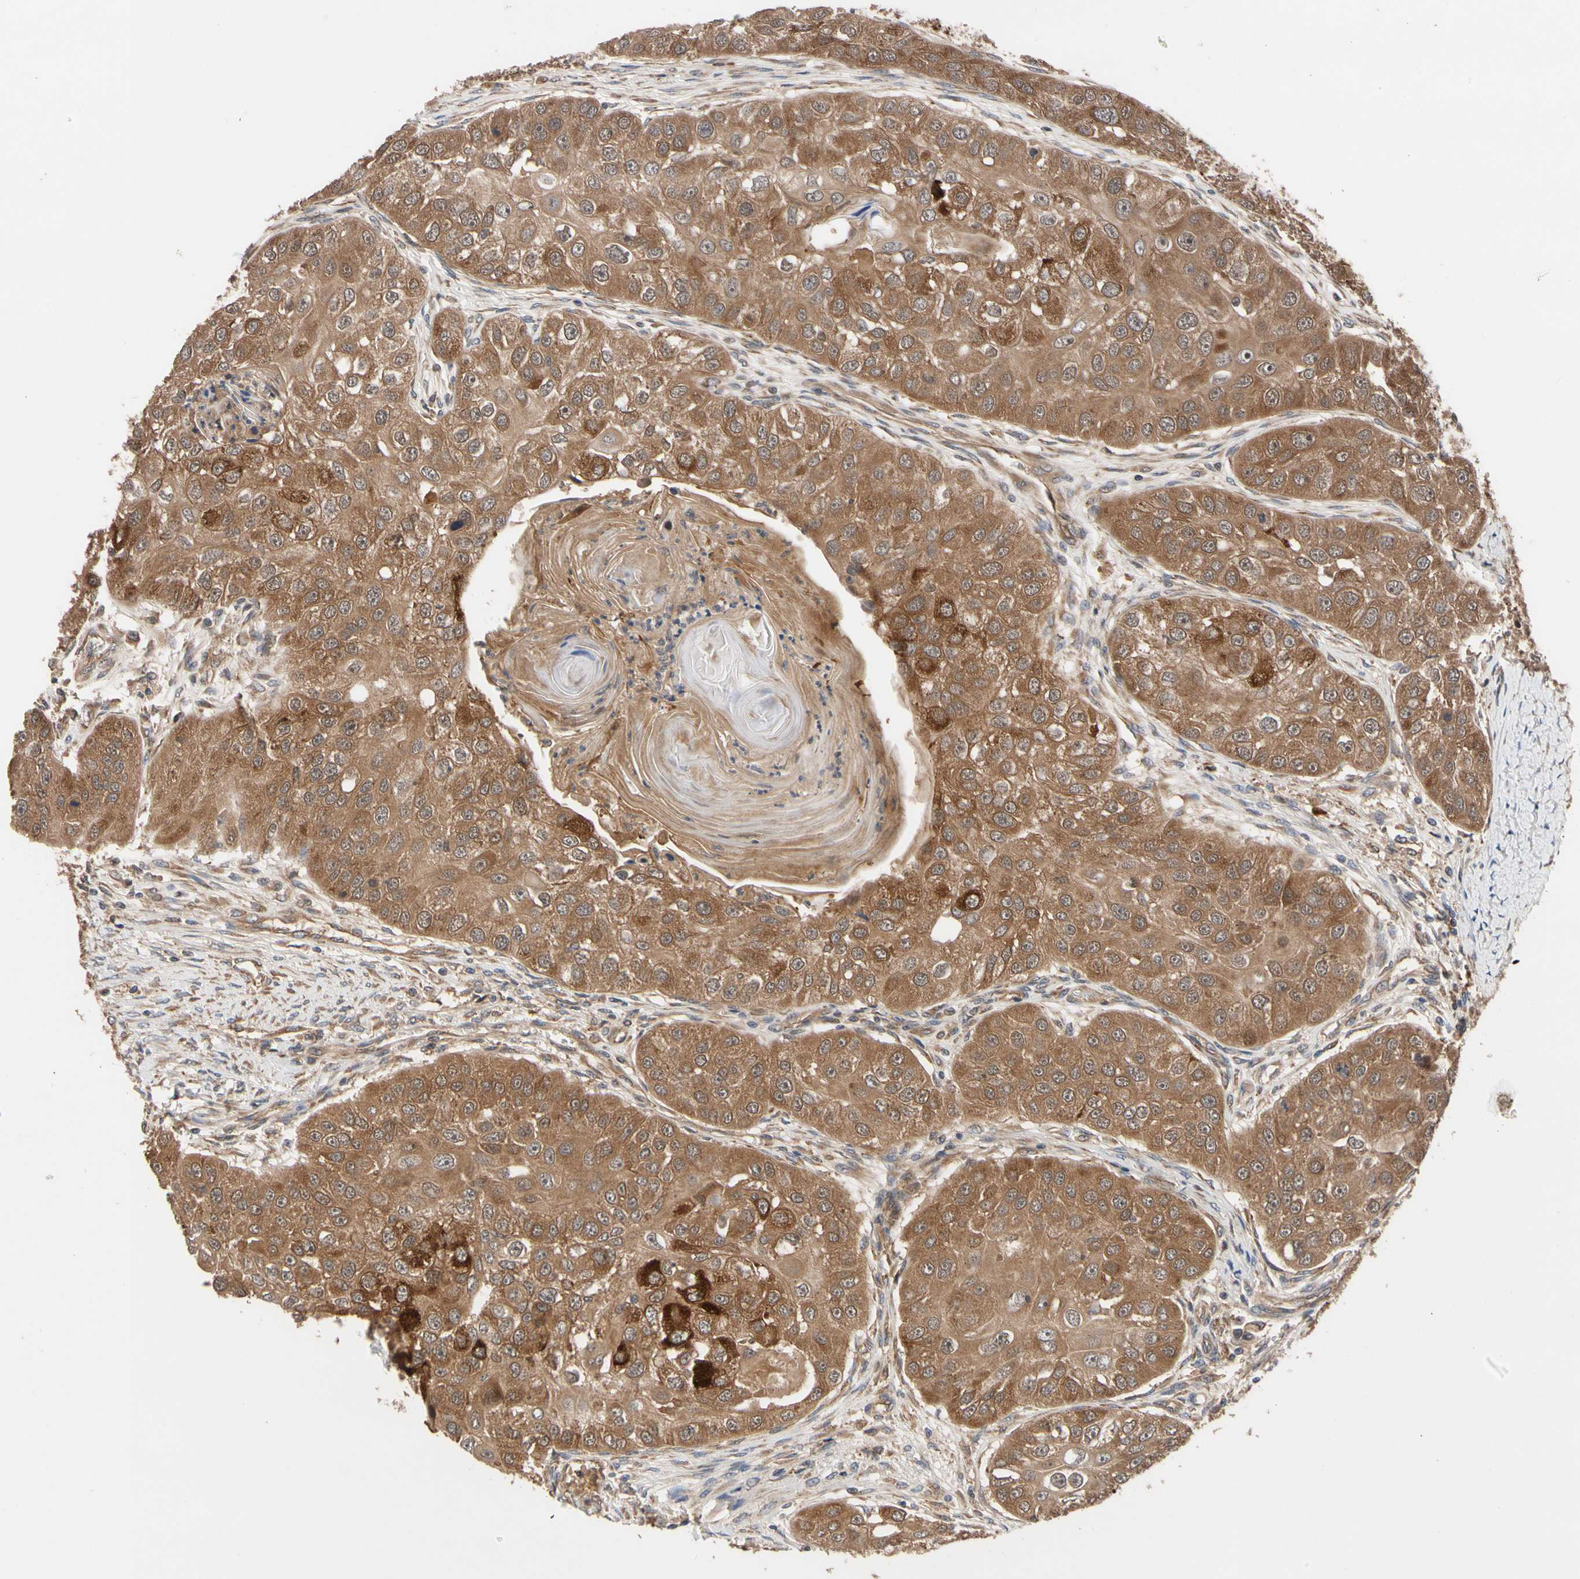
{"staining": {"intensity": "moderate", "quantity": ">75%", "location": "cytoplasmic/membranous"}, "tissue": "head and neck cancer", "cell_type": "Tumor cells", "image_type": "cancer", "snomed": [{"axis": "morphology", "description": "Normal tissue, NOS"}, {"axis": "morphology", "description": "Squamous cell carcinoma, NOS"}, {"axis": "topography", "description": "Skeletal muscle"}, {"axis": "topography", "description": "Head-Neck"}], "caption": "Head and neck cancer stained for a protein (brown) shows moderate cytoplasmic/membranous positive positivity in approximately >75% of tumor cells.", "gene": "CYTIP", "patient": {"sex": "male", "age": 51}}